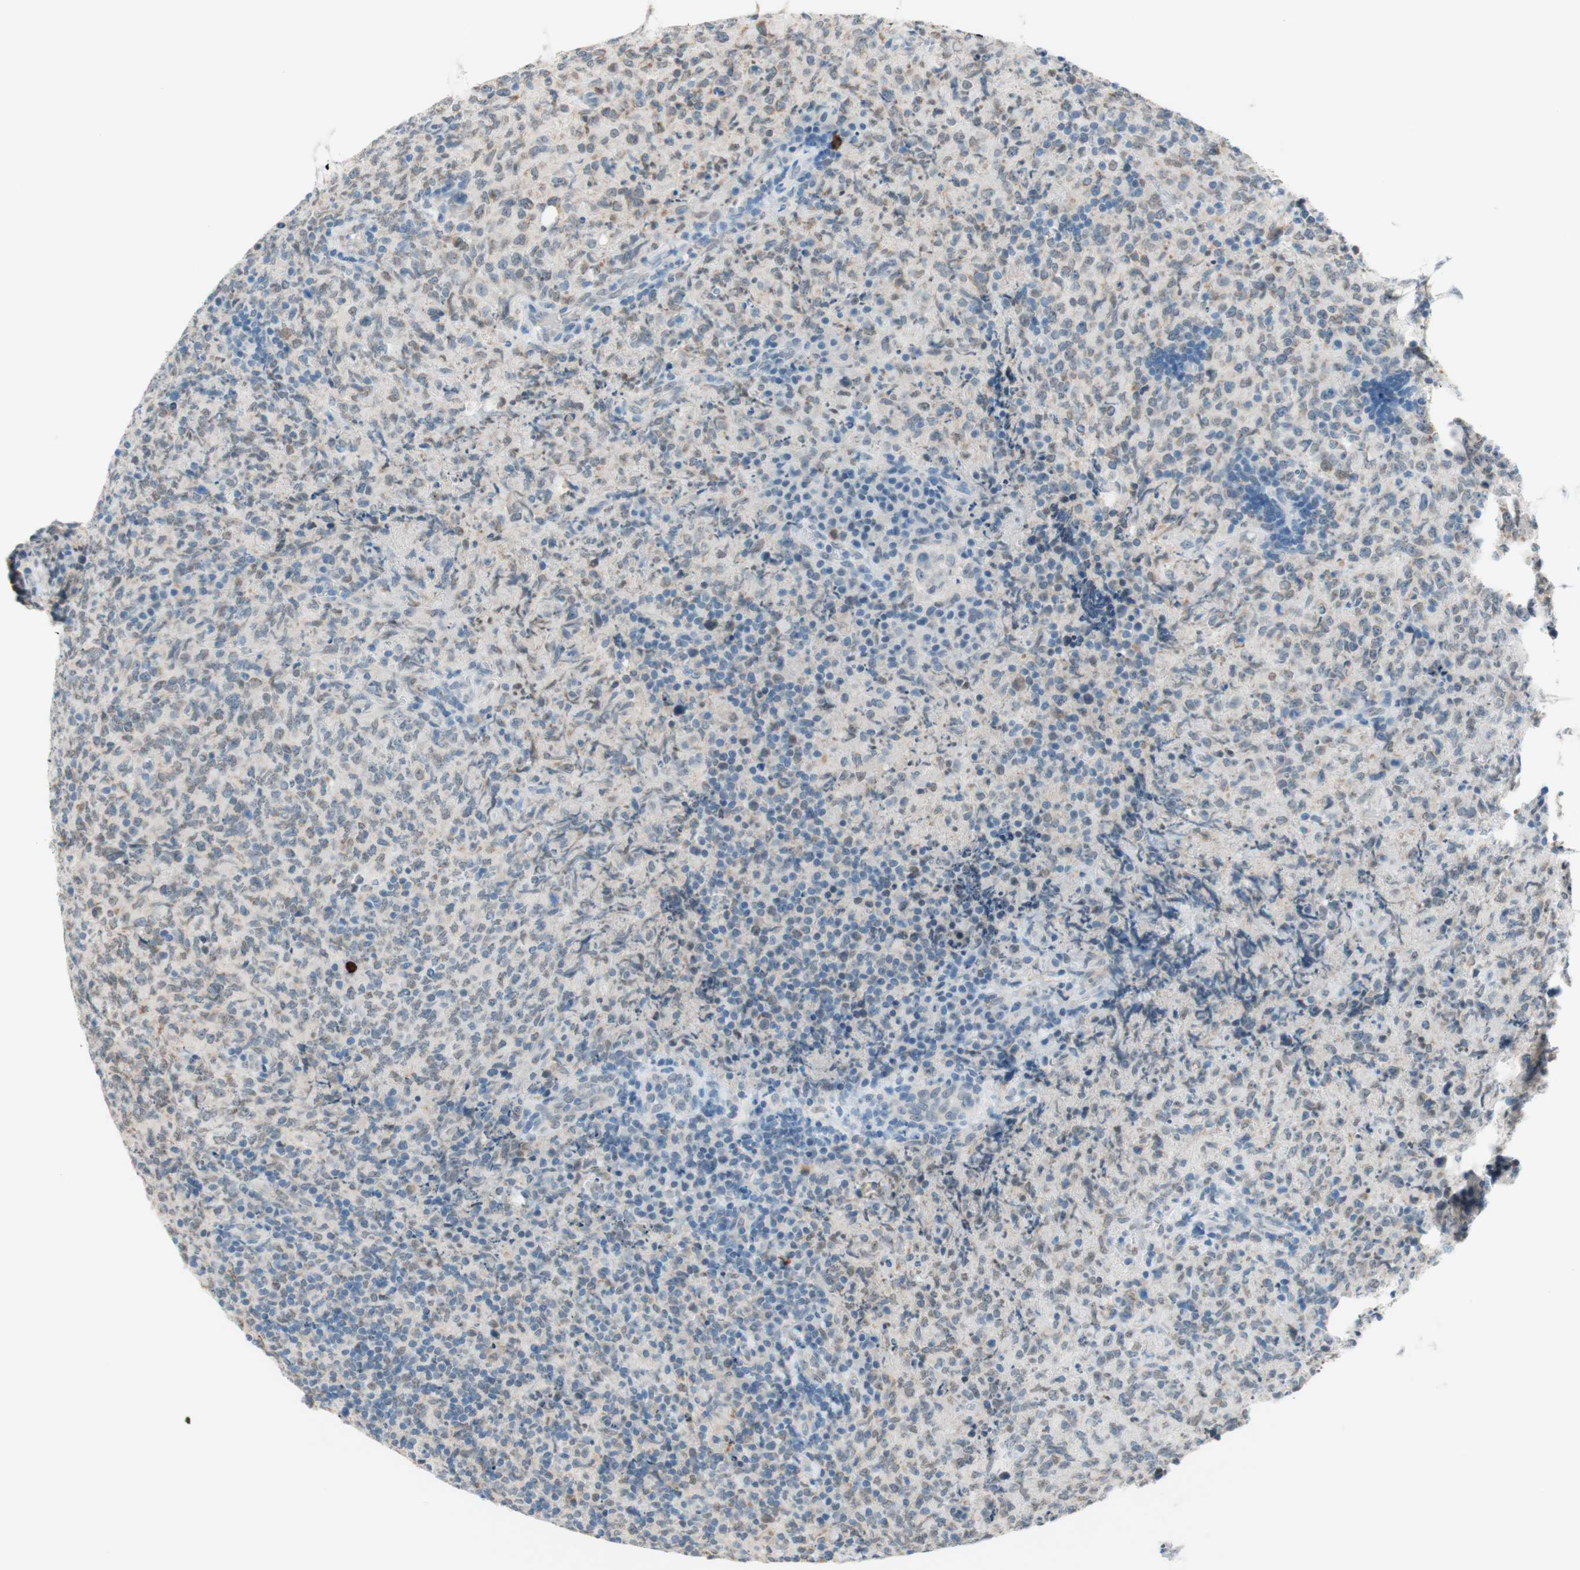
{"staining": {"intensity": "weak", "quantity": "<25%", "location": "cytoplasmic/membranous"}, "tissue": "lymphoma", "cell_type": "Tumor cells", "image_type": "cancer", "snomed": [{"axis": "morphology", "description": "Malignant lymphoma, non-Hodgkin's type, High grade"}, {"axis": "topography", "description": "Tonsil"}], "caption": "IHC photomicrograph of neoplastic tissue: human malignant lymphoma, non-Hodgkin's type (high-grade) stained with DAB displays no significant protein positivity in tumor cells.", "gene": "JPH1", "patient": {"sex": "female", "age": 36}}